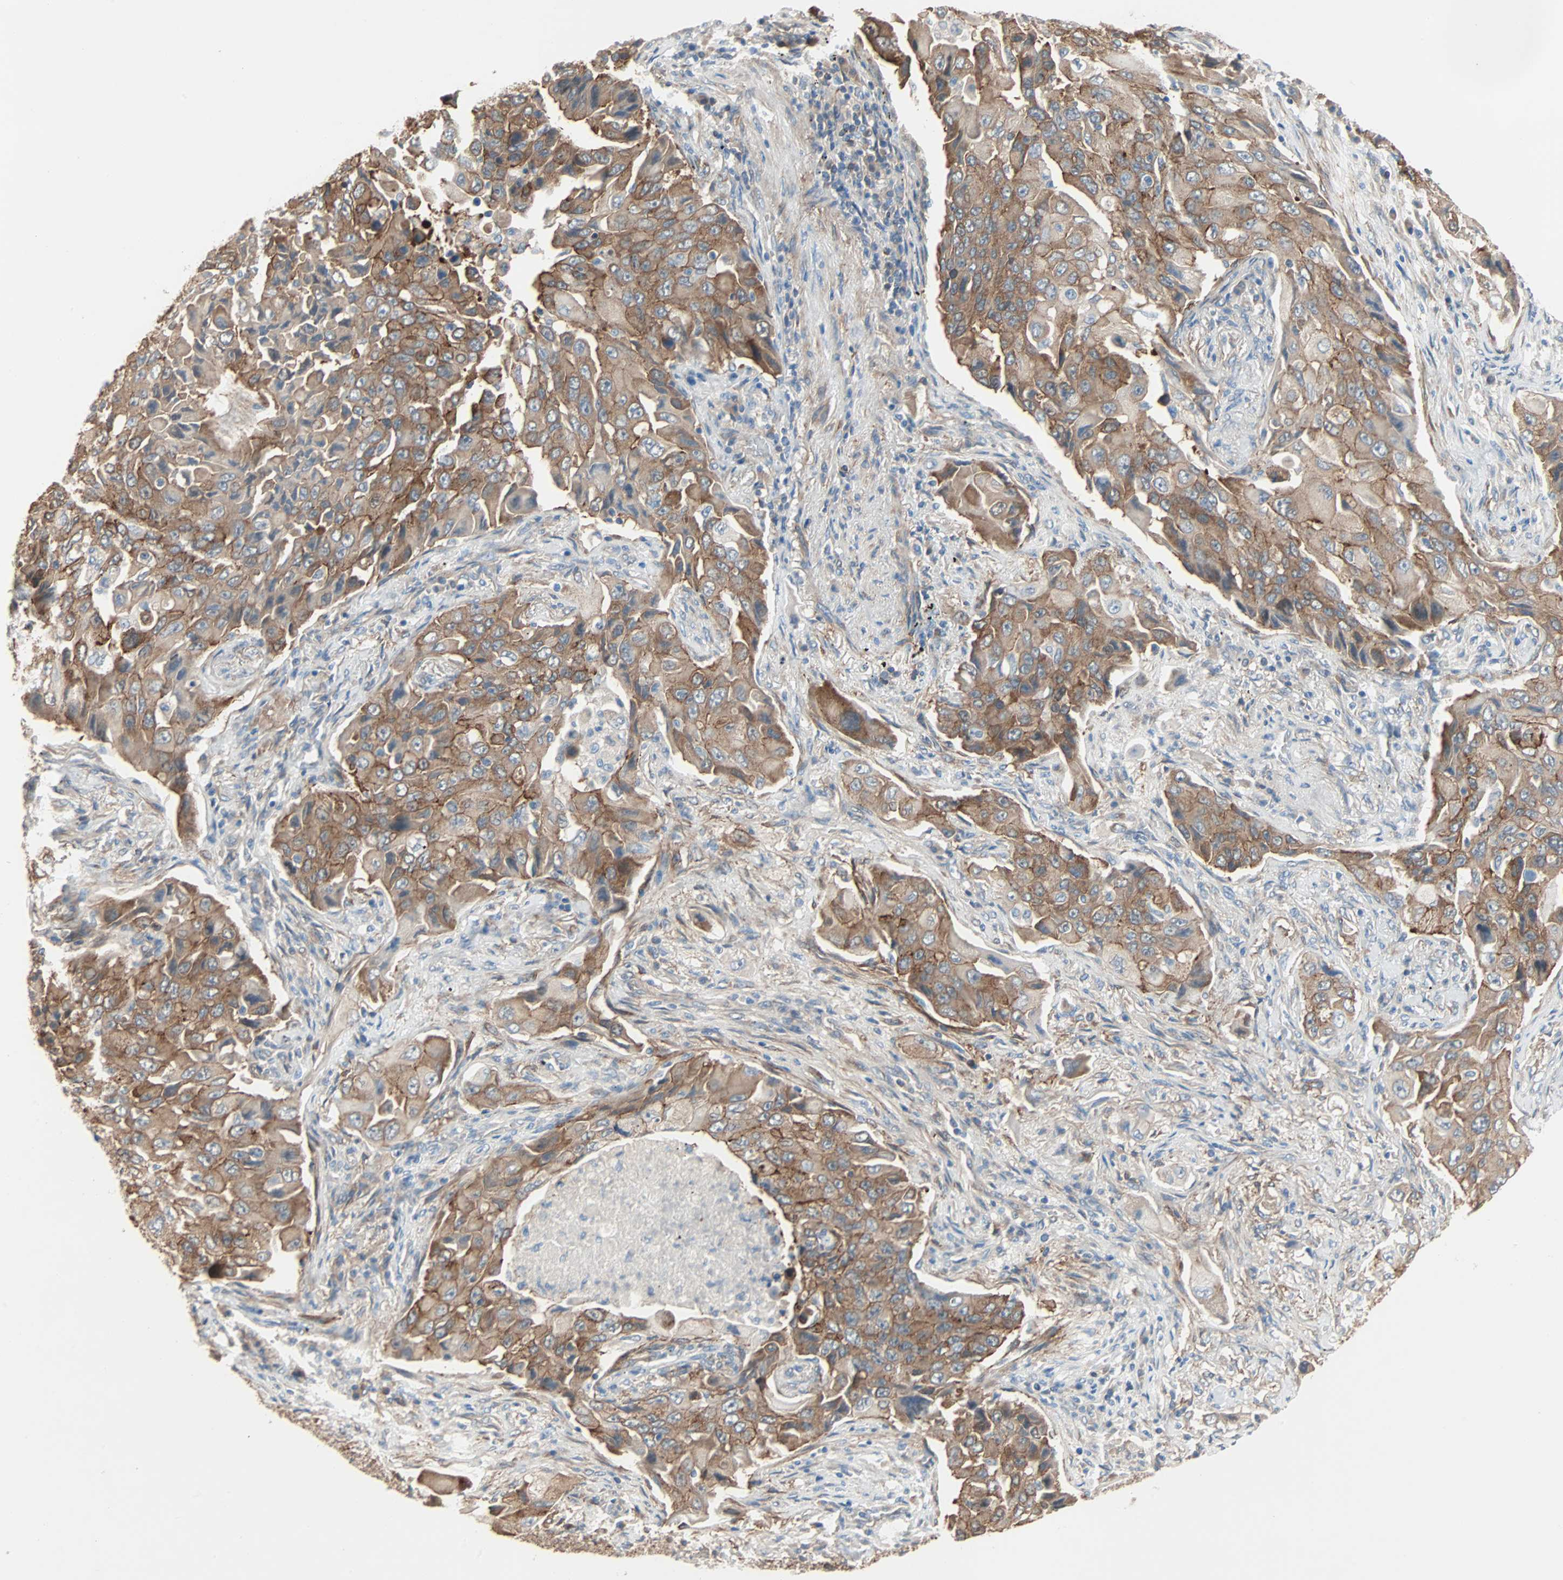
{"staining": {"intensity": "strong", "quantity": ">75%", "location": "cytoplasmic/membranous"}, "tissue": "lung cancer", "cell_type": "Tumor cells", "image_type": "cancer", "snomed": [{"axis": "morphology", "description": "Adenocarcinoma, NOS"}, {"axis": "topography", "description": "Lung"}], "caption": "Lung cancer stained with DAB (3,3'-diaminobenzidine) IHC exhibits high levels of strong cytoplasmic/membranous staining in approximately >75% of tumor cells.", "gene": "TNFRSF12A", "patient": {"sex": "female", "age": 65}}